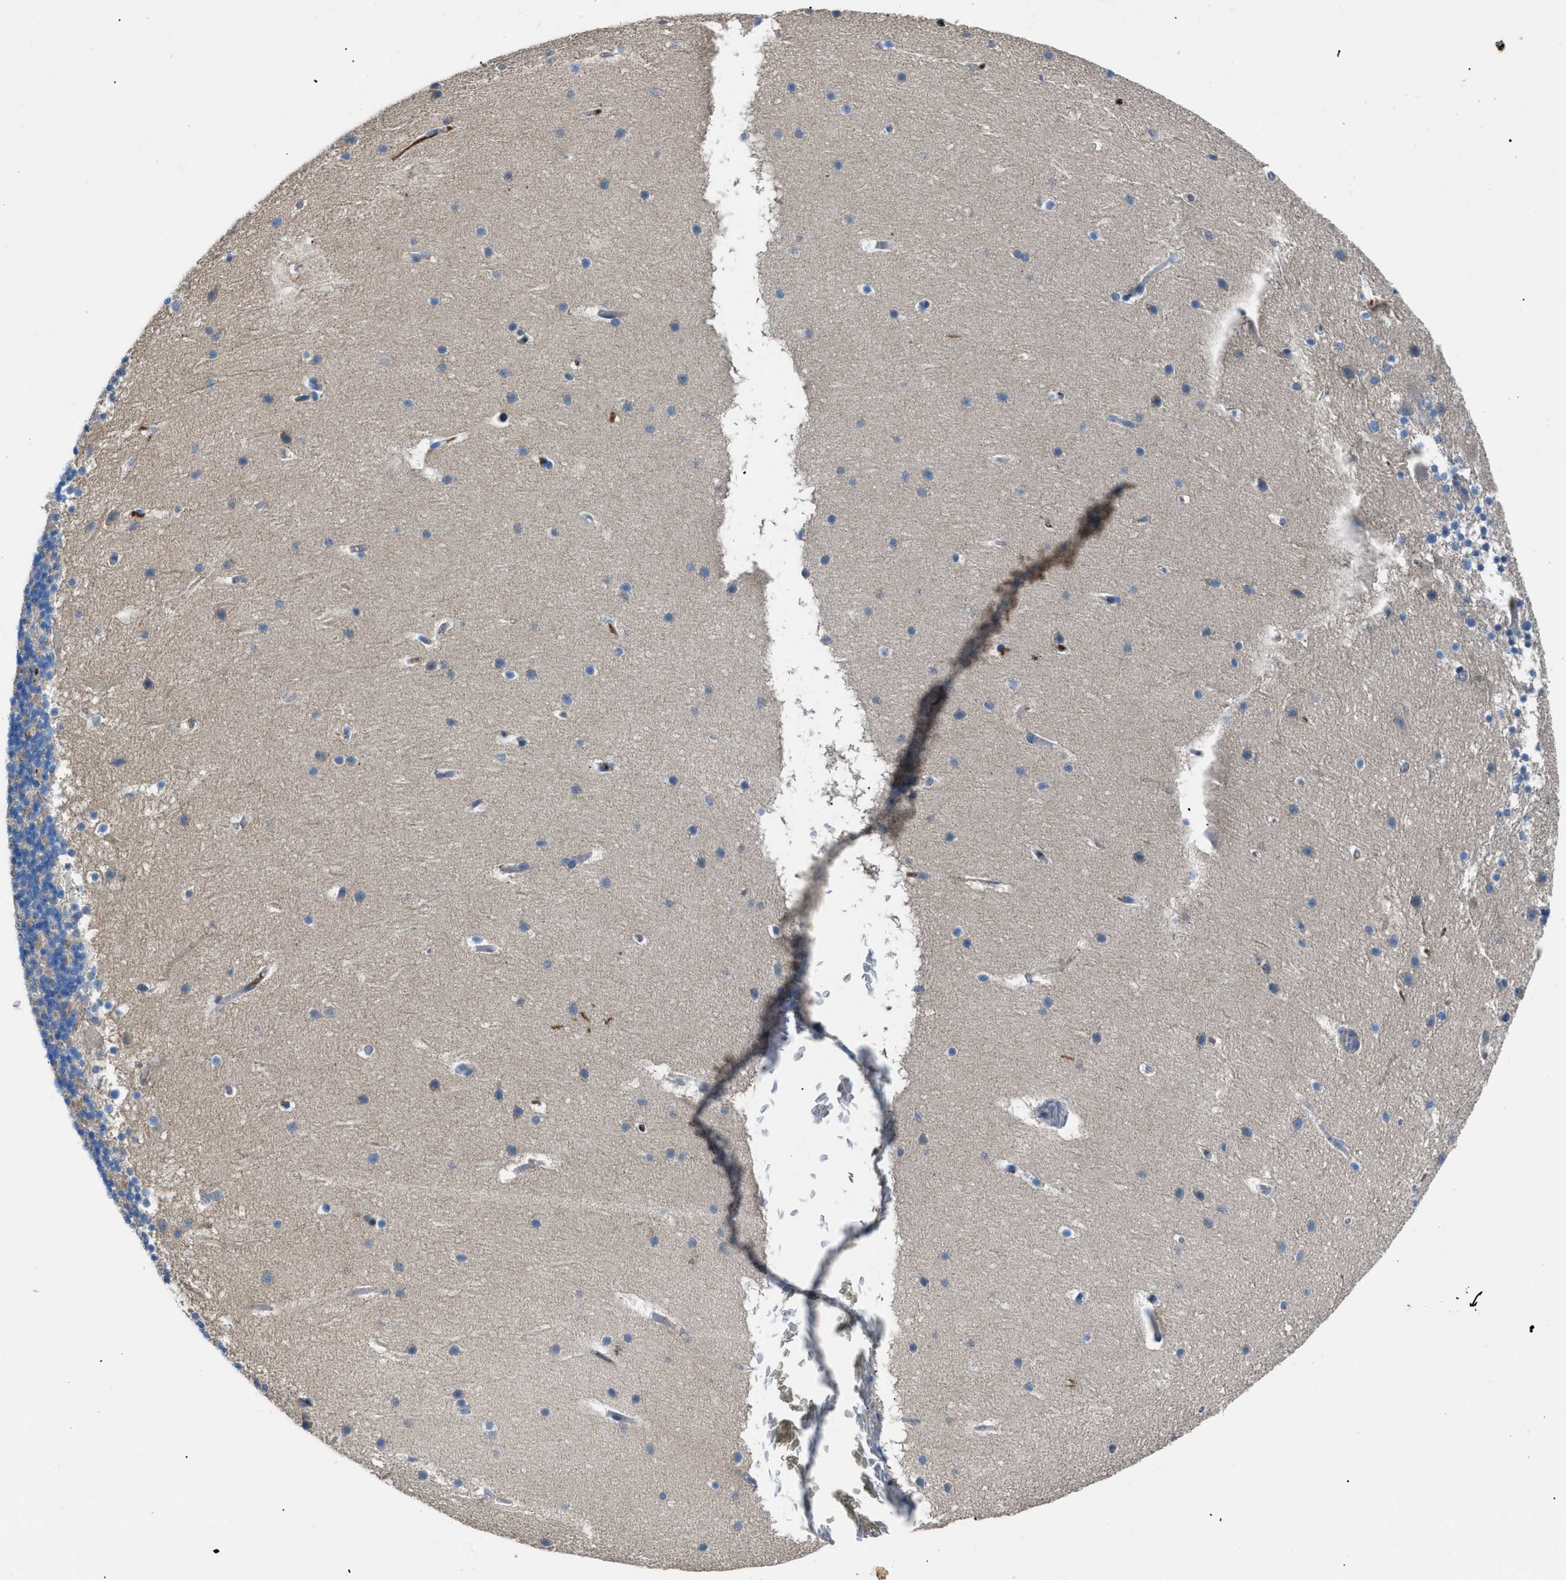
{"staining": {"intensity": "weak", "quantity": "<25%", "location": "cytoplasmic/membranous"}, "tissue": "cerebellum", "cell_type": "Cells in granular layer", "image_type": "normal", "snomed": [{"axis": "morphology", "description": "Normal tissue, NOS"}, {"axis": "topography", "description": "Cerebellum"}], "caption": "DAB (3,3'-diaminobenzidine) immunohistochemical staining of normal cerebellum shows no significant expression in cells in granular layer.", "gene": "SGCZ", "patient": {"sex": "male", "age": 45}}